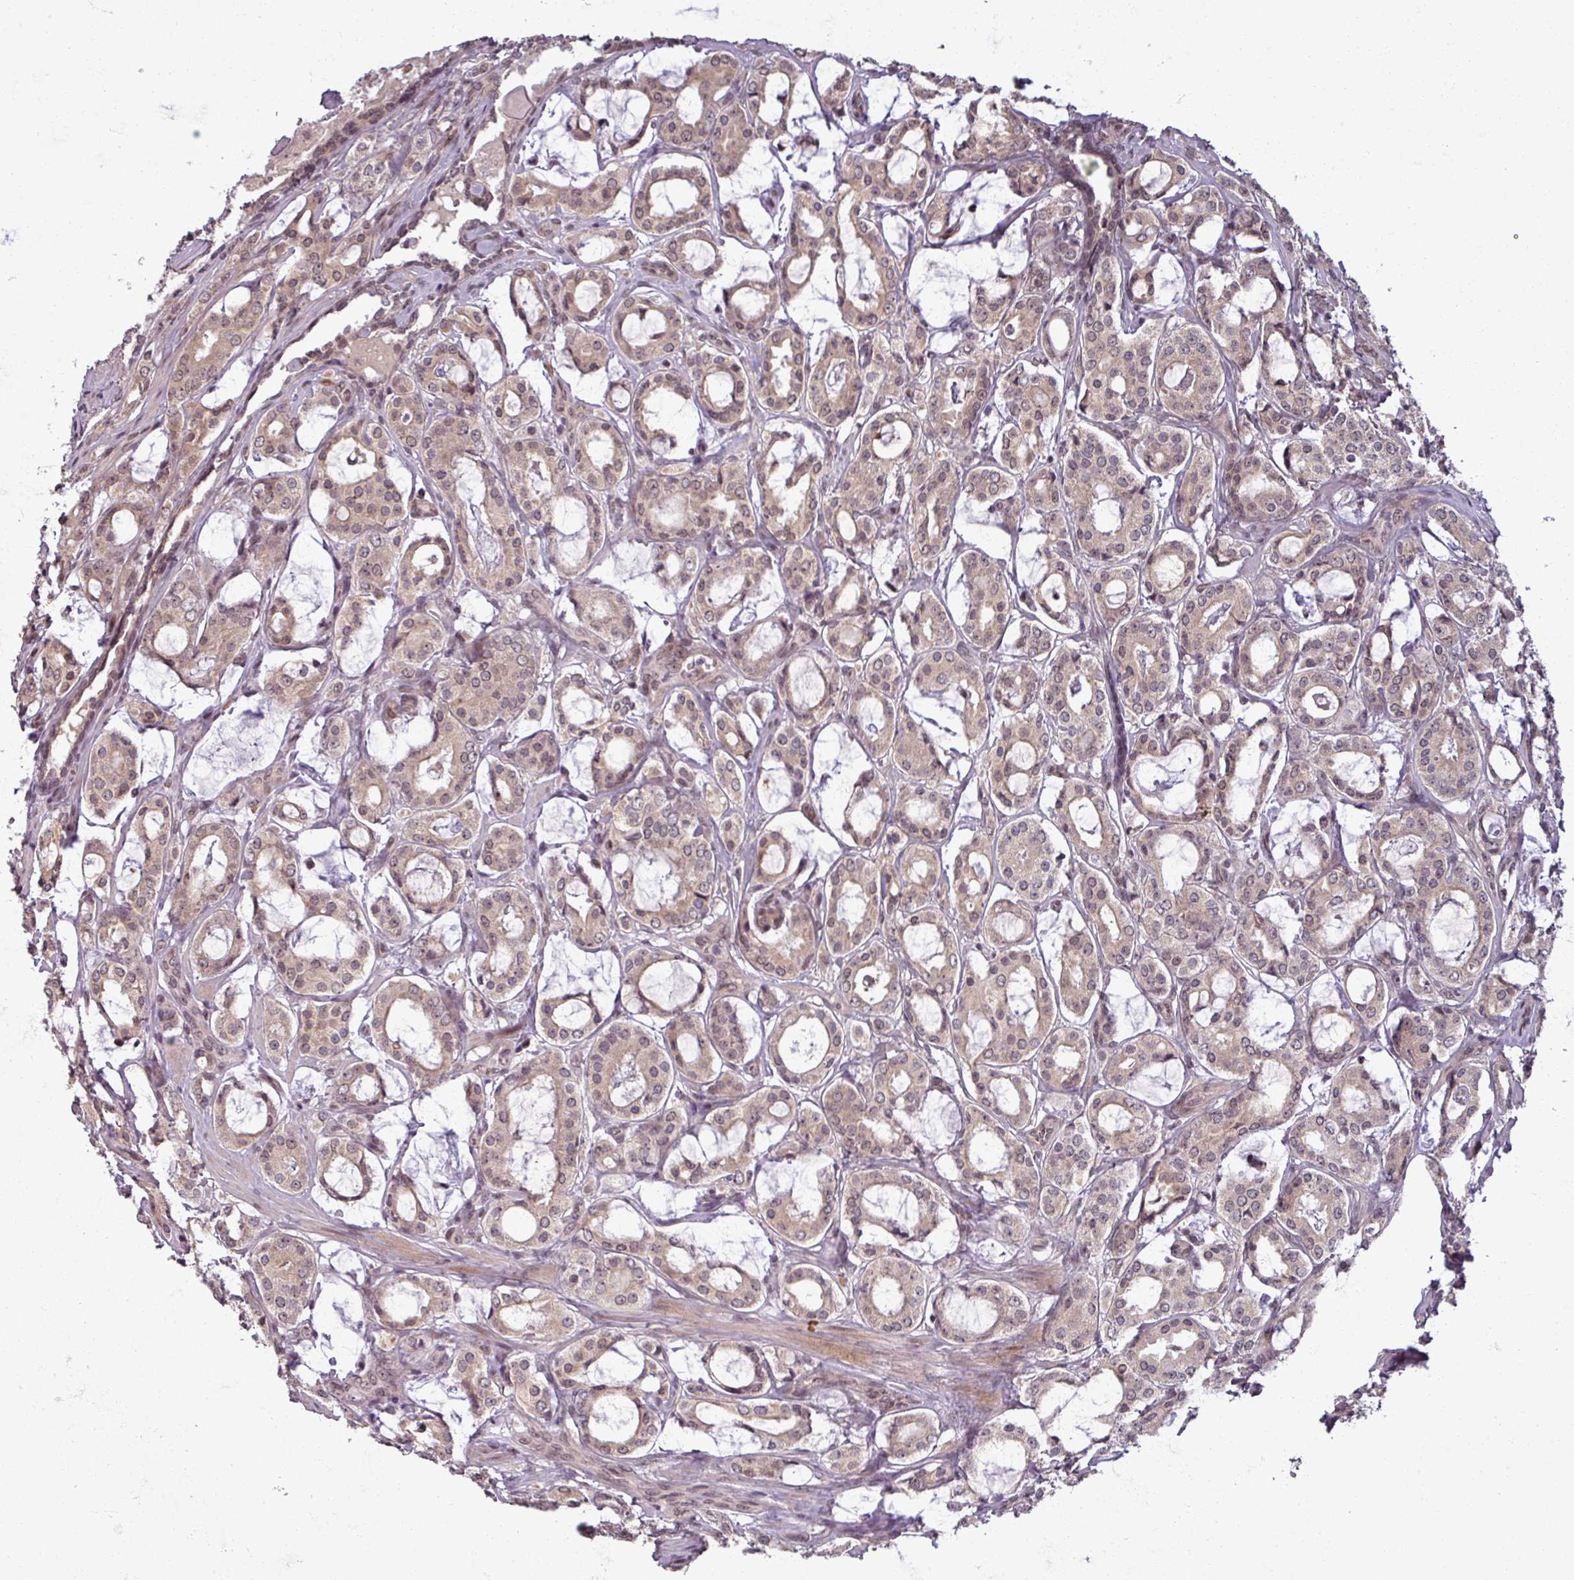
{"staining": {"intensity": "weak", "quantity": ">75%", "location": "cytoplasmic/membranous,nuclear"}, "tissue": "prostate cancer", "cell_type": "Tumor cells", "image_type": "cancer", "snomed": [{"axis": "morphology", "description": "Adenocarcinoma, High grade"}, {"axis": "topography", "description": "Prostate"}], "caption": "Immunohistochemical staining of prostate adenocarcinoma (high-grade) displays weak cytoplasmic/membranous and nuclear protein staining in about >75% of tumor cells. The staining is performed using DAB brown chromogen to label protein expression. The nuclei are counter-stained blue using hematoxylin.", "gene": "POLR2G", "patient": {"sex": "male", "age": 63}}